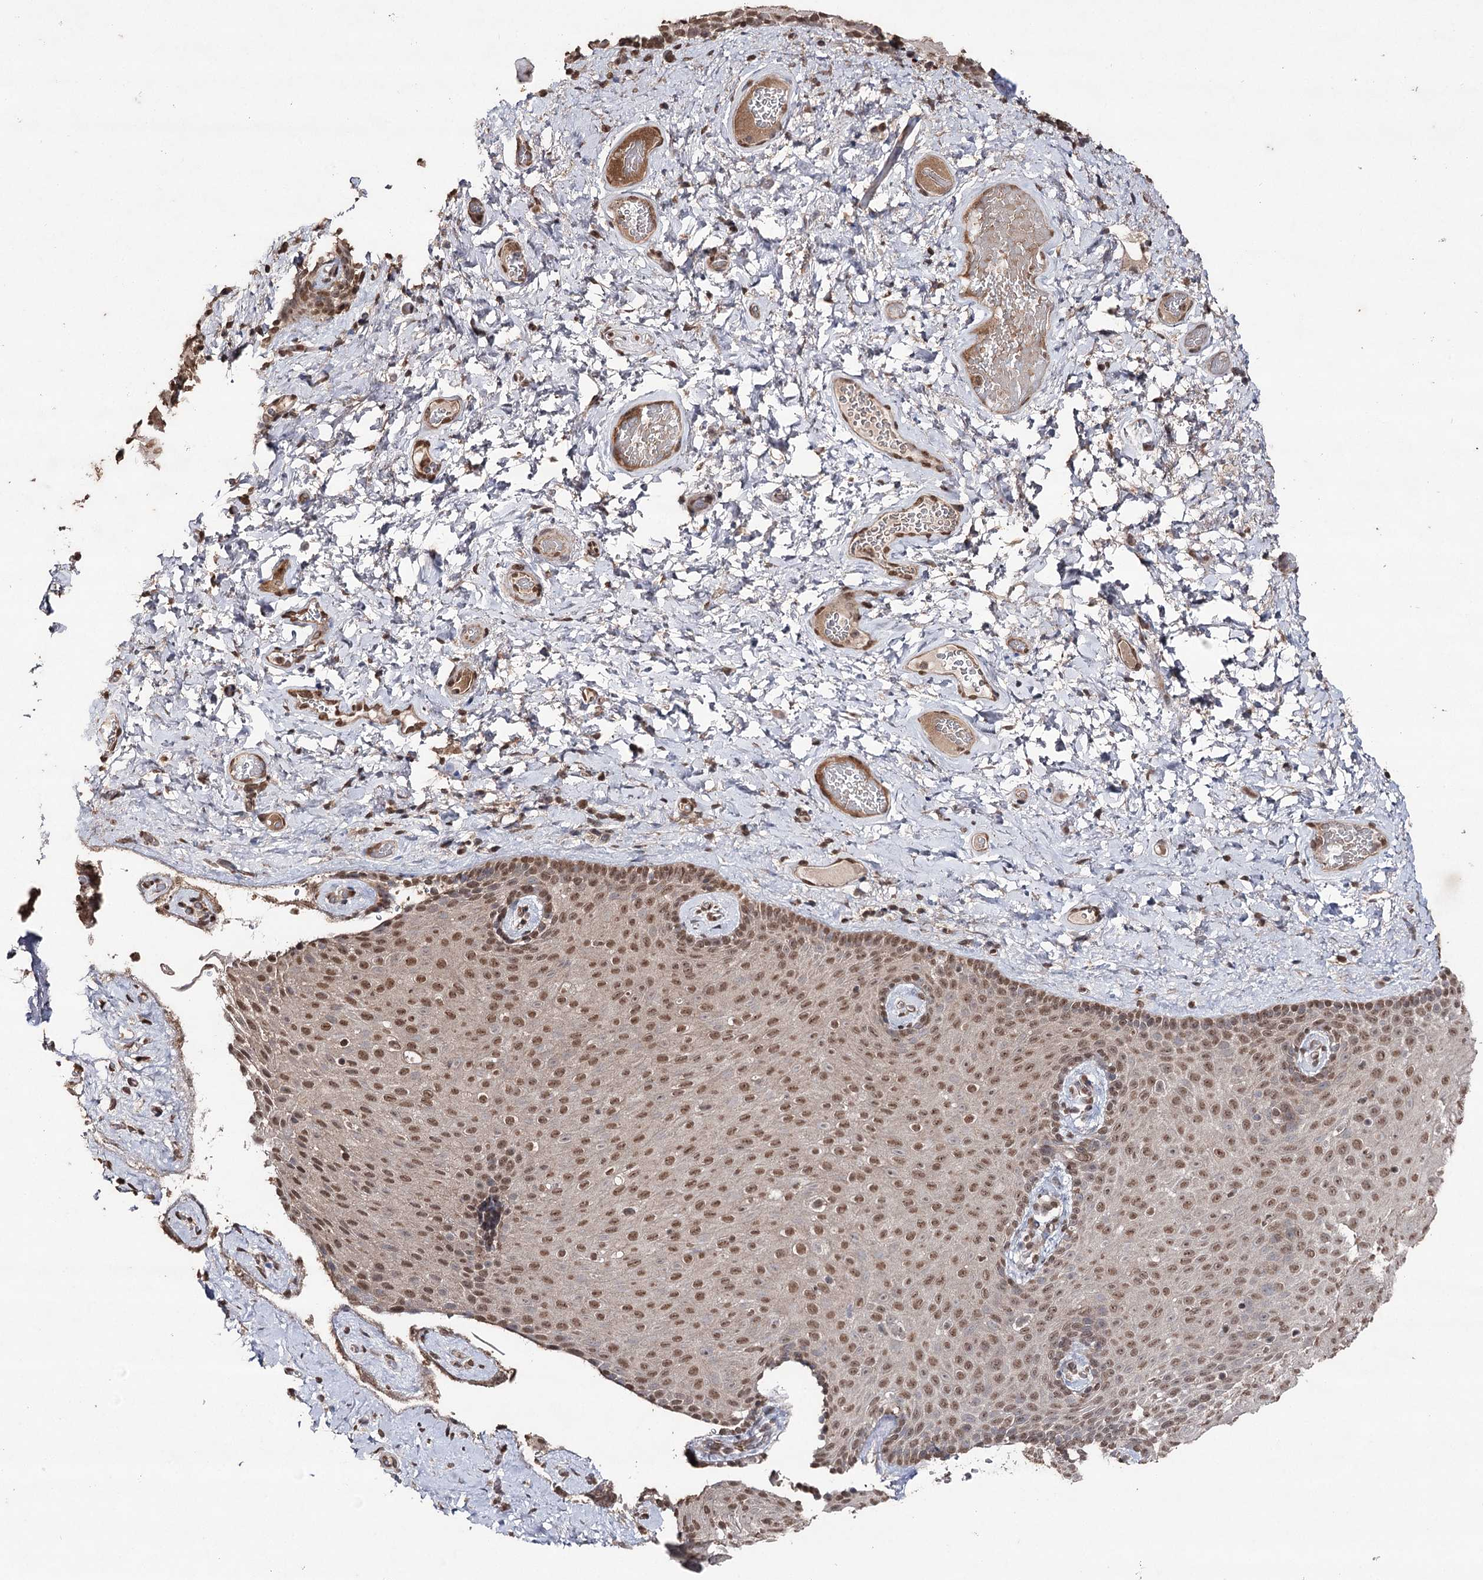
{"staining": {"intensity": "moderate", "quantity": ">75%", "location": "nuclear"}, "tissue": "skin", "cell_type": "Epidermal cells", "image_type": "normal", "snomed": [{"axis": "morphology", "description": "Normal tissue, NOS"}, {"axis": "topography", "description": "Anal"}], "caption": "Immunohistochemical staining of benign skin reveals moderate nuclear protein positivity in approximately >75% of epidermal cells.", "gene": "ATG14", "patient": {"sex": "male", "age": 69}}